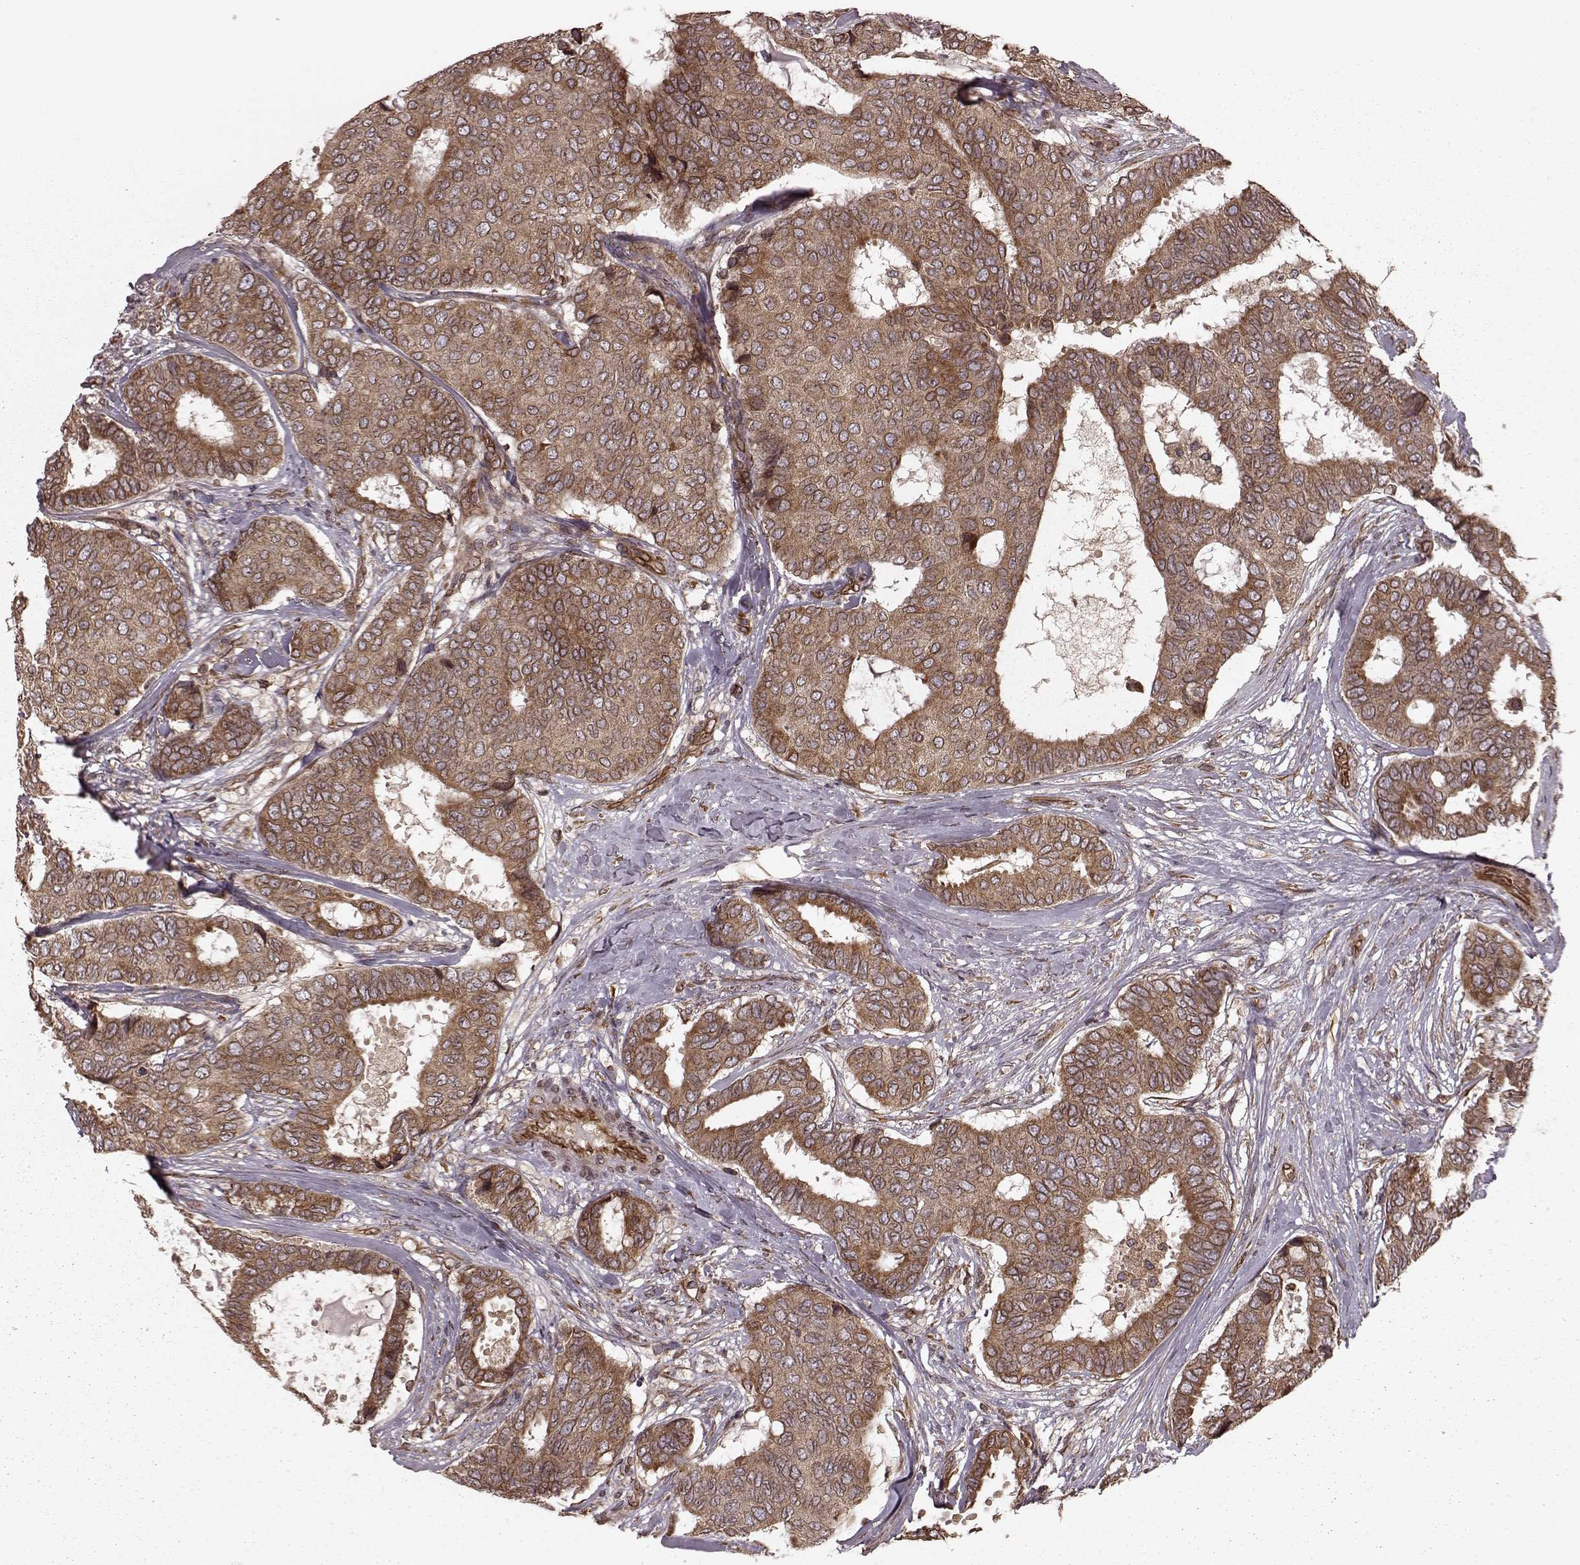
{"staining": {"intensity": "strong", "quantity": ">75%", "location": "cytoplasmic/membranous"}, "tissue": "breast cancer", "cell_type": "Tumor cells", "image_type": "cancer", "snomed": [{"axis": "morphology", "description": "Duct carcinoma"}, {"axis": "topography", "description": "Breast"}], "caption": "The micrograph displays immunohistochemical staining of intraductal carcinoma (breast). There is strong cytoplasmic/membranous positivity is present in approximately >75% of tumor cells.", "gene": "AGPAT1", "patient": {"sex": "female", "age": 75}}